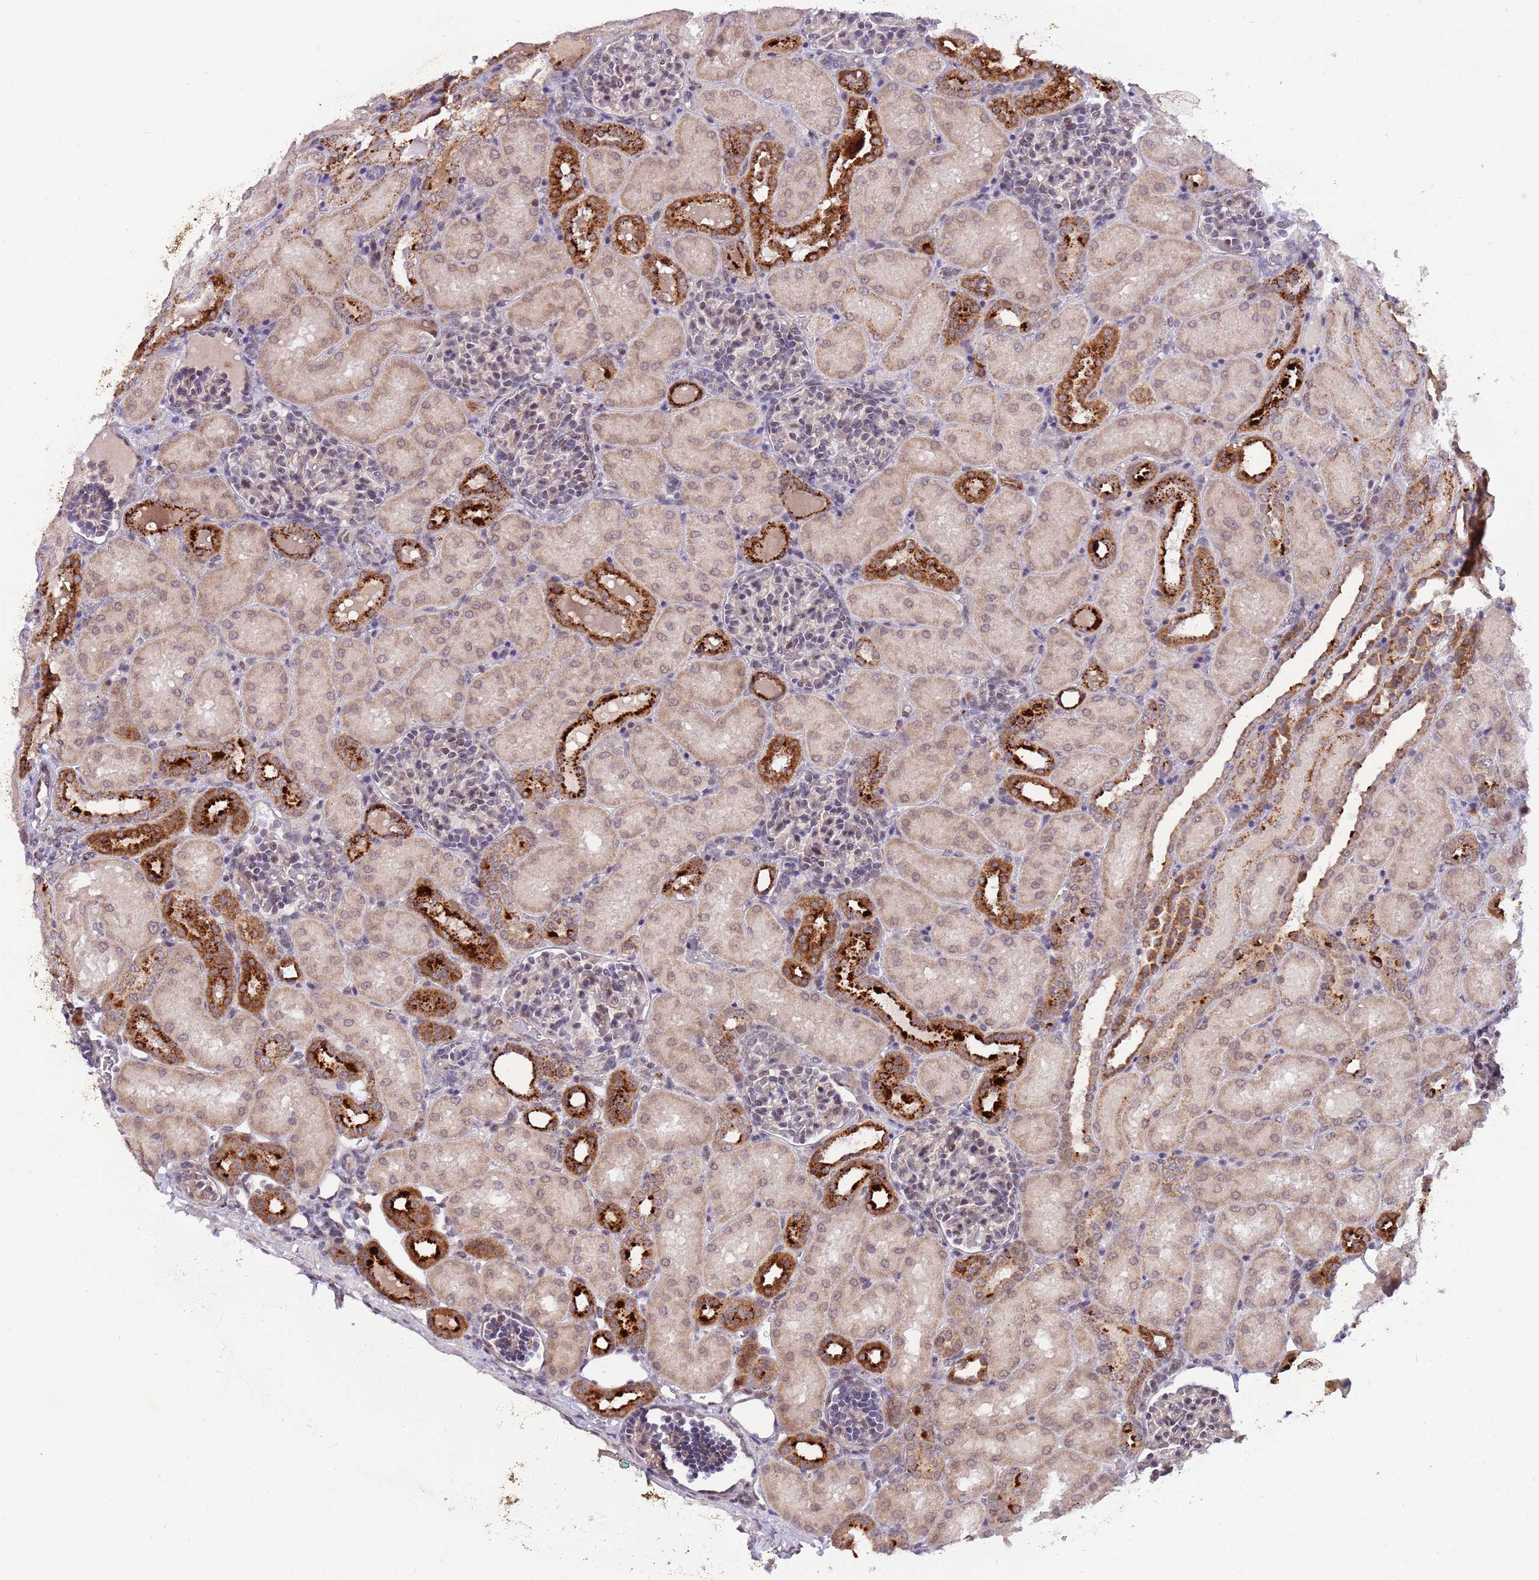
{"staining": {"intensity": "negative", "quantity": "none", "location": "none"}, "tissue": "kidney", "cell_type": "Cells in glomeruli", "image_type": "normal", "snomed": [{"axis": "morphology", "description": "Normal tissue, NOS"}, {"axis": "topography", "description": "Kidney"}], "caption": "Kidney was stained to show a protein in brown. There is no significant staining in cells in glomeruli. Nuclei are stained in blue.", "gene": "TRIM27", "patient": {"sex": "male", "age": 1}}